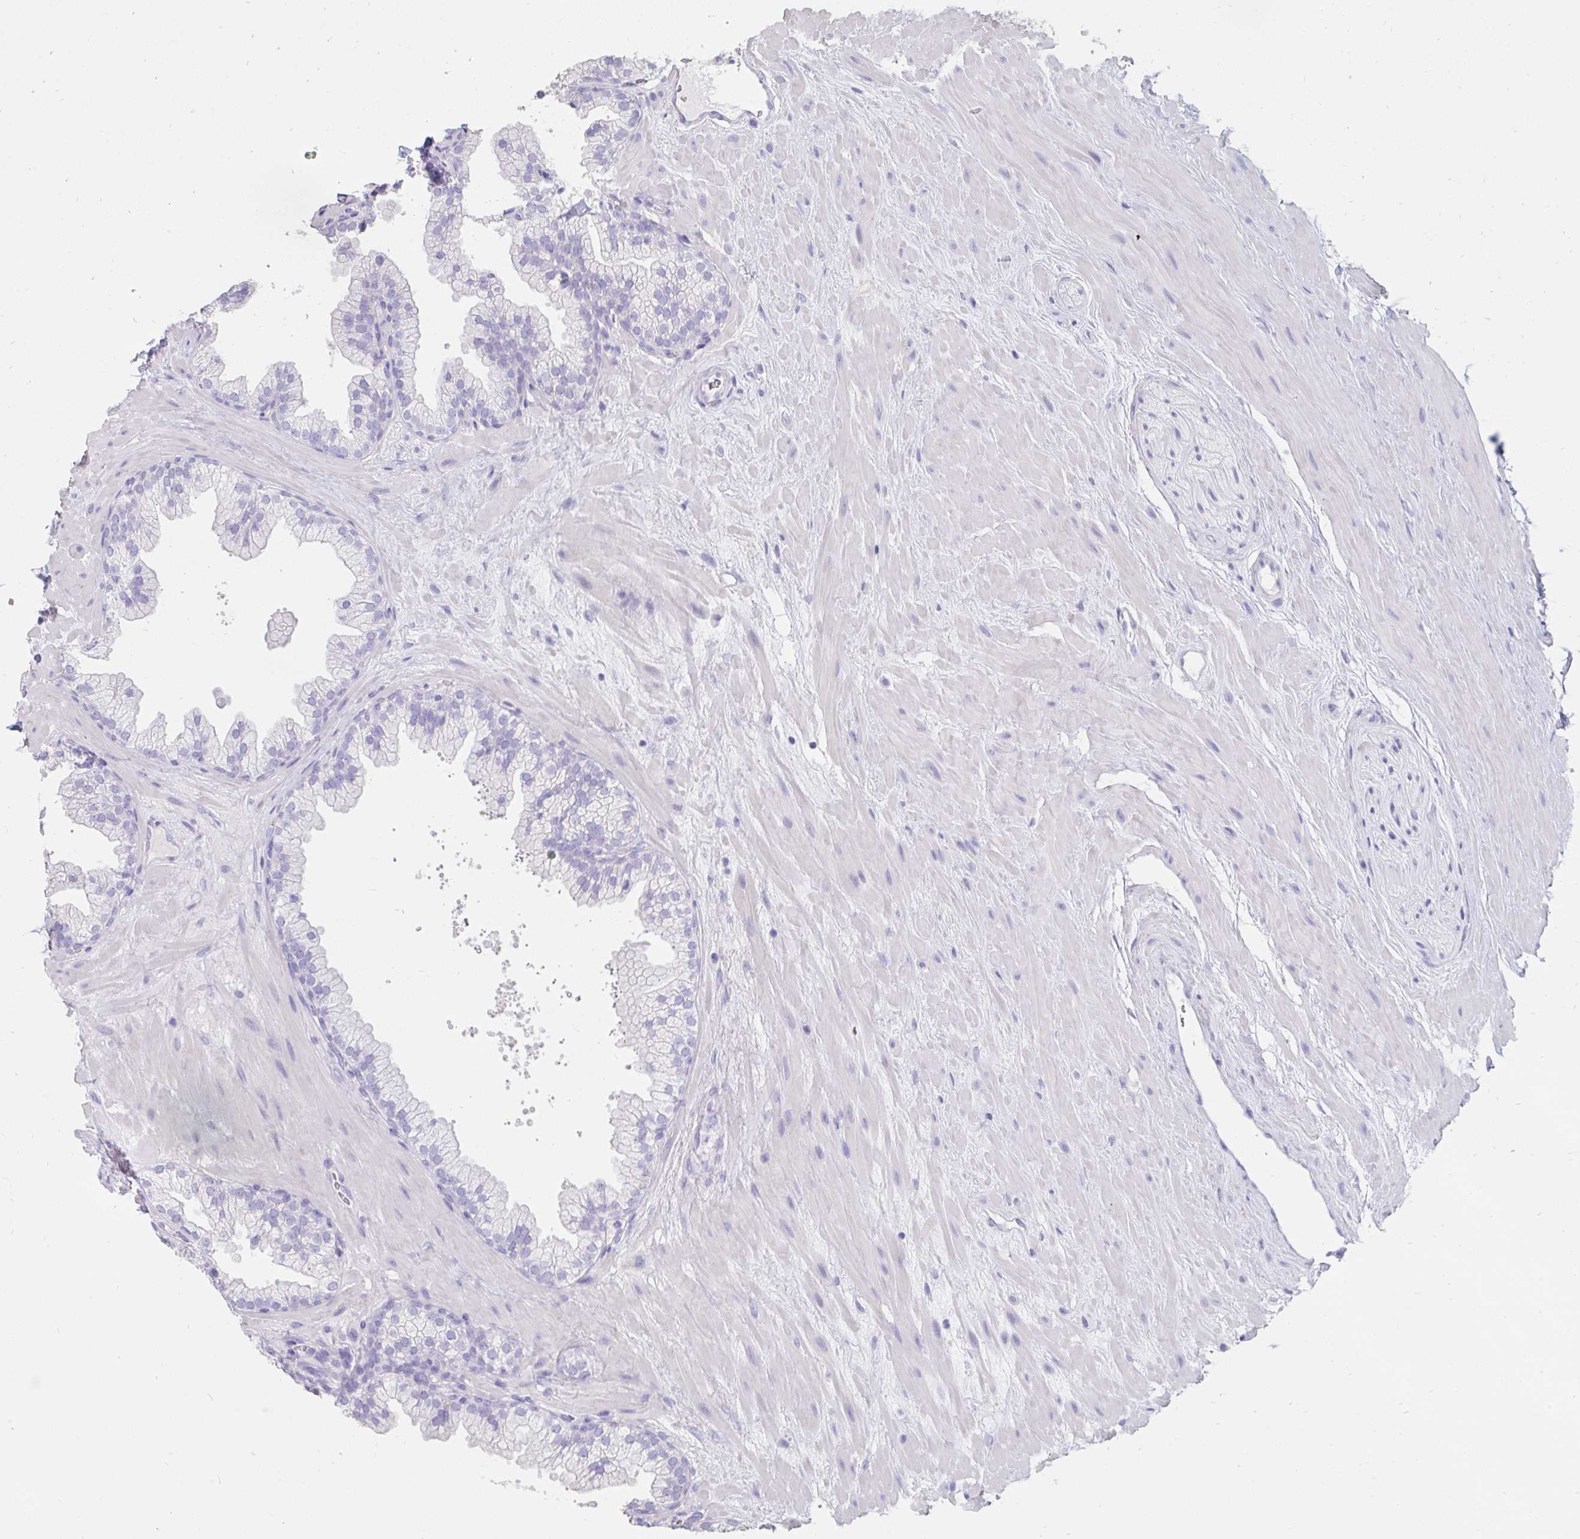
{"staining": {"intensity": "negative", "quantity": "none", "location": "none"}, "tissue": "prostate", "cell_type": "Glandular cells", "image_type": "normal", "snomed": [{"axis": "morphology", "description": "Normal tissue, NOS"}, {"axis": "topography", "description": "Prostate"}, {"axis": "topography", "description": "Peripheral nerve tissue"}], "caption": "Photomicrograph shows no significant protein expression in glandular cells of normal prostate. (Stains: DAB immunohistochemistry with hematoxylin counter stain, Microscopy: brightfield microscopy at high magnification).", "gene": "TNNC1", "patient": {"sex": "male", "age": 61}}